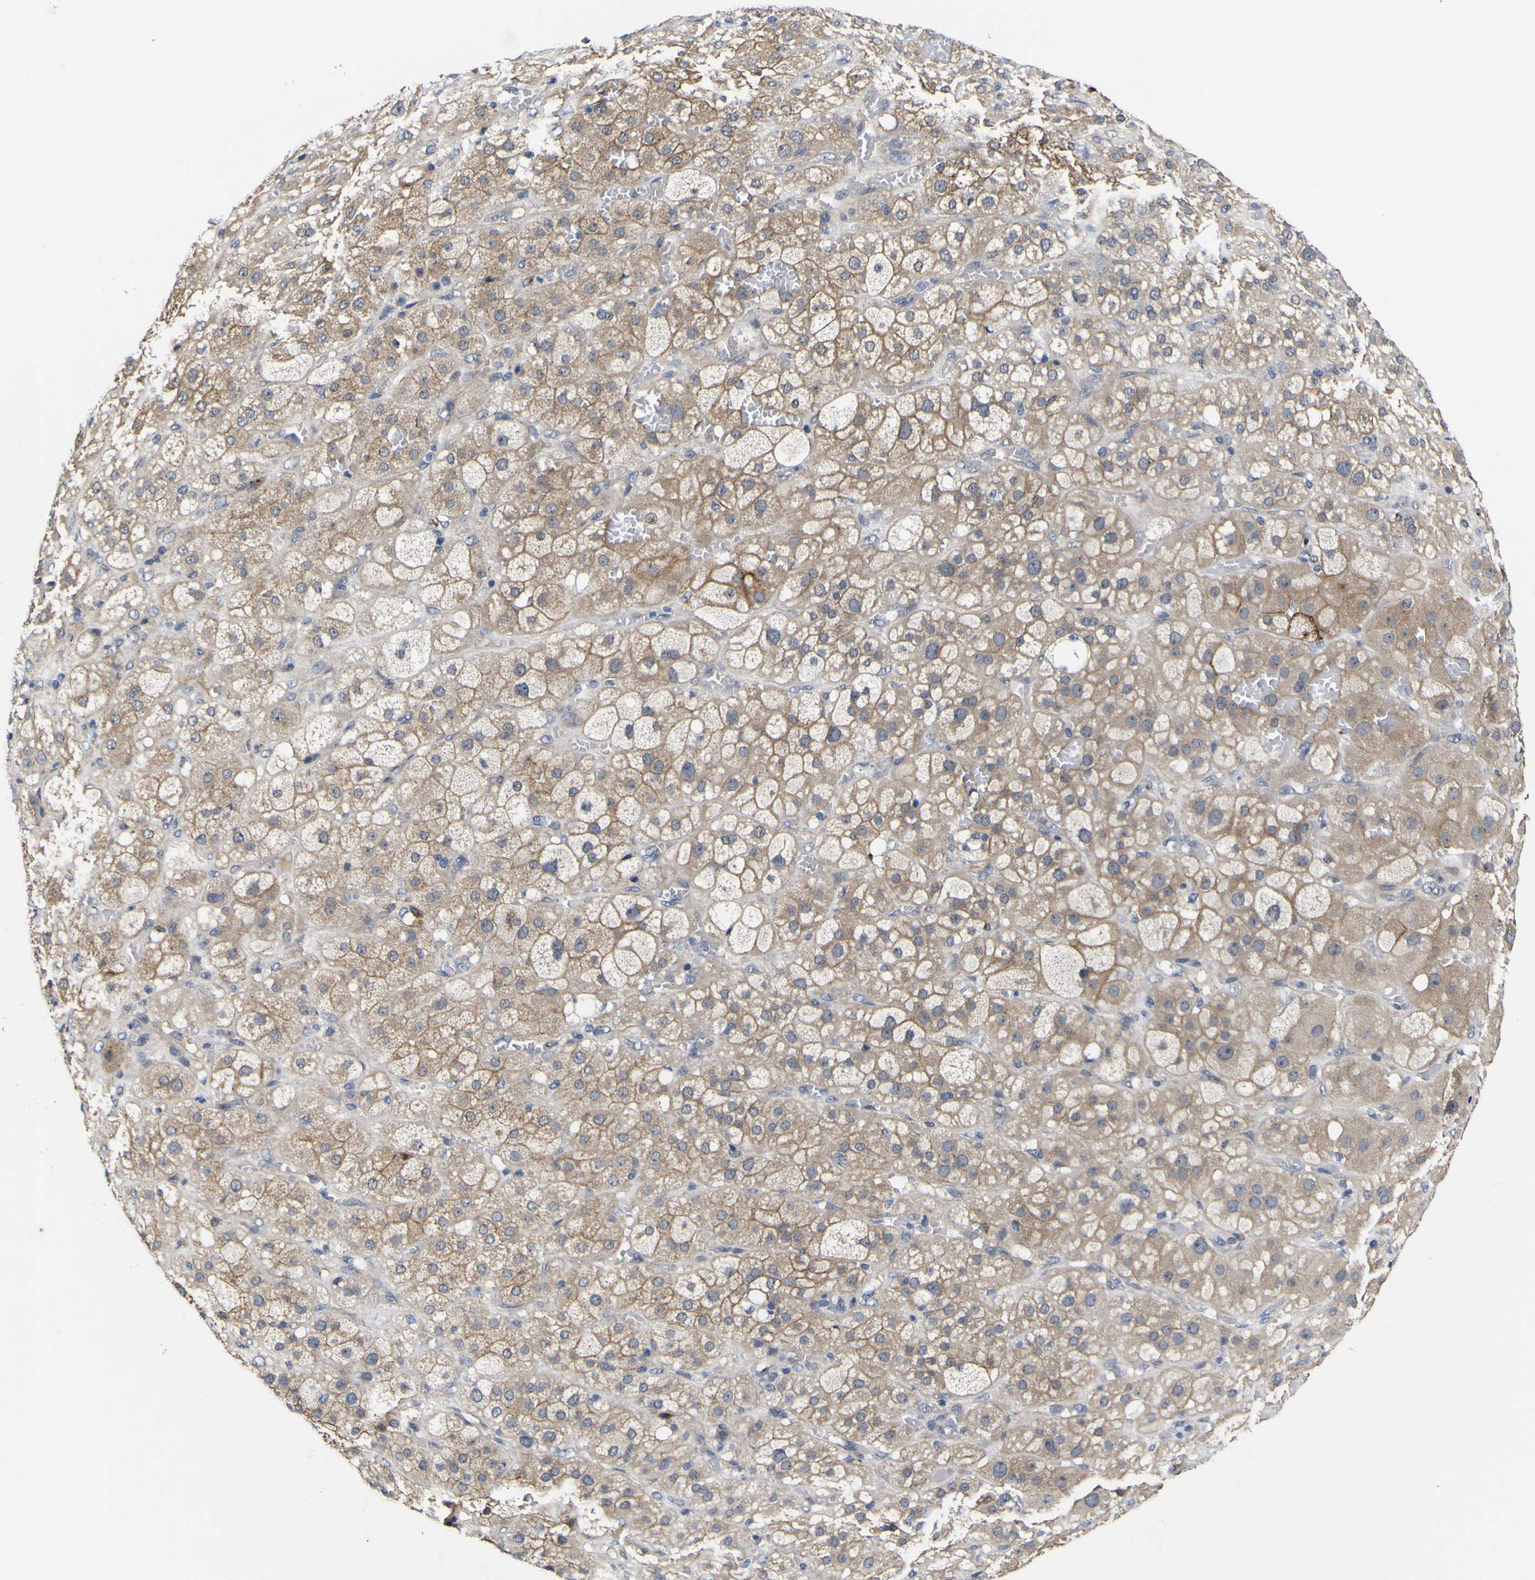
{"staining": {"intensity": "moderate", "quantity": "25%-75%", "location": "cytoplasmic/membranous"}, "tissue": "adrenal gland", "cell_type": "Glandular cells", "image_type": "normal", "snomed": [{"axis": "morphology", "description": "Normal tissue, NOS"}, {"axis": "topography", "description": "Adrenal gland"}], "caption": "Immunohistochemical staining of normal human adrenal gland exhibits medium levels of moderate cytoplasmic/membranous staining in approximately 25%-75% of glandular cells. (Brightfield microscopy of DAB IHC at high magnification).", "gene": "CCL2", "patient": {"sex": "female", "age": 47}}